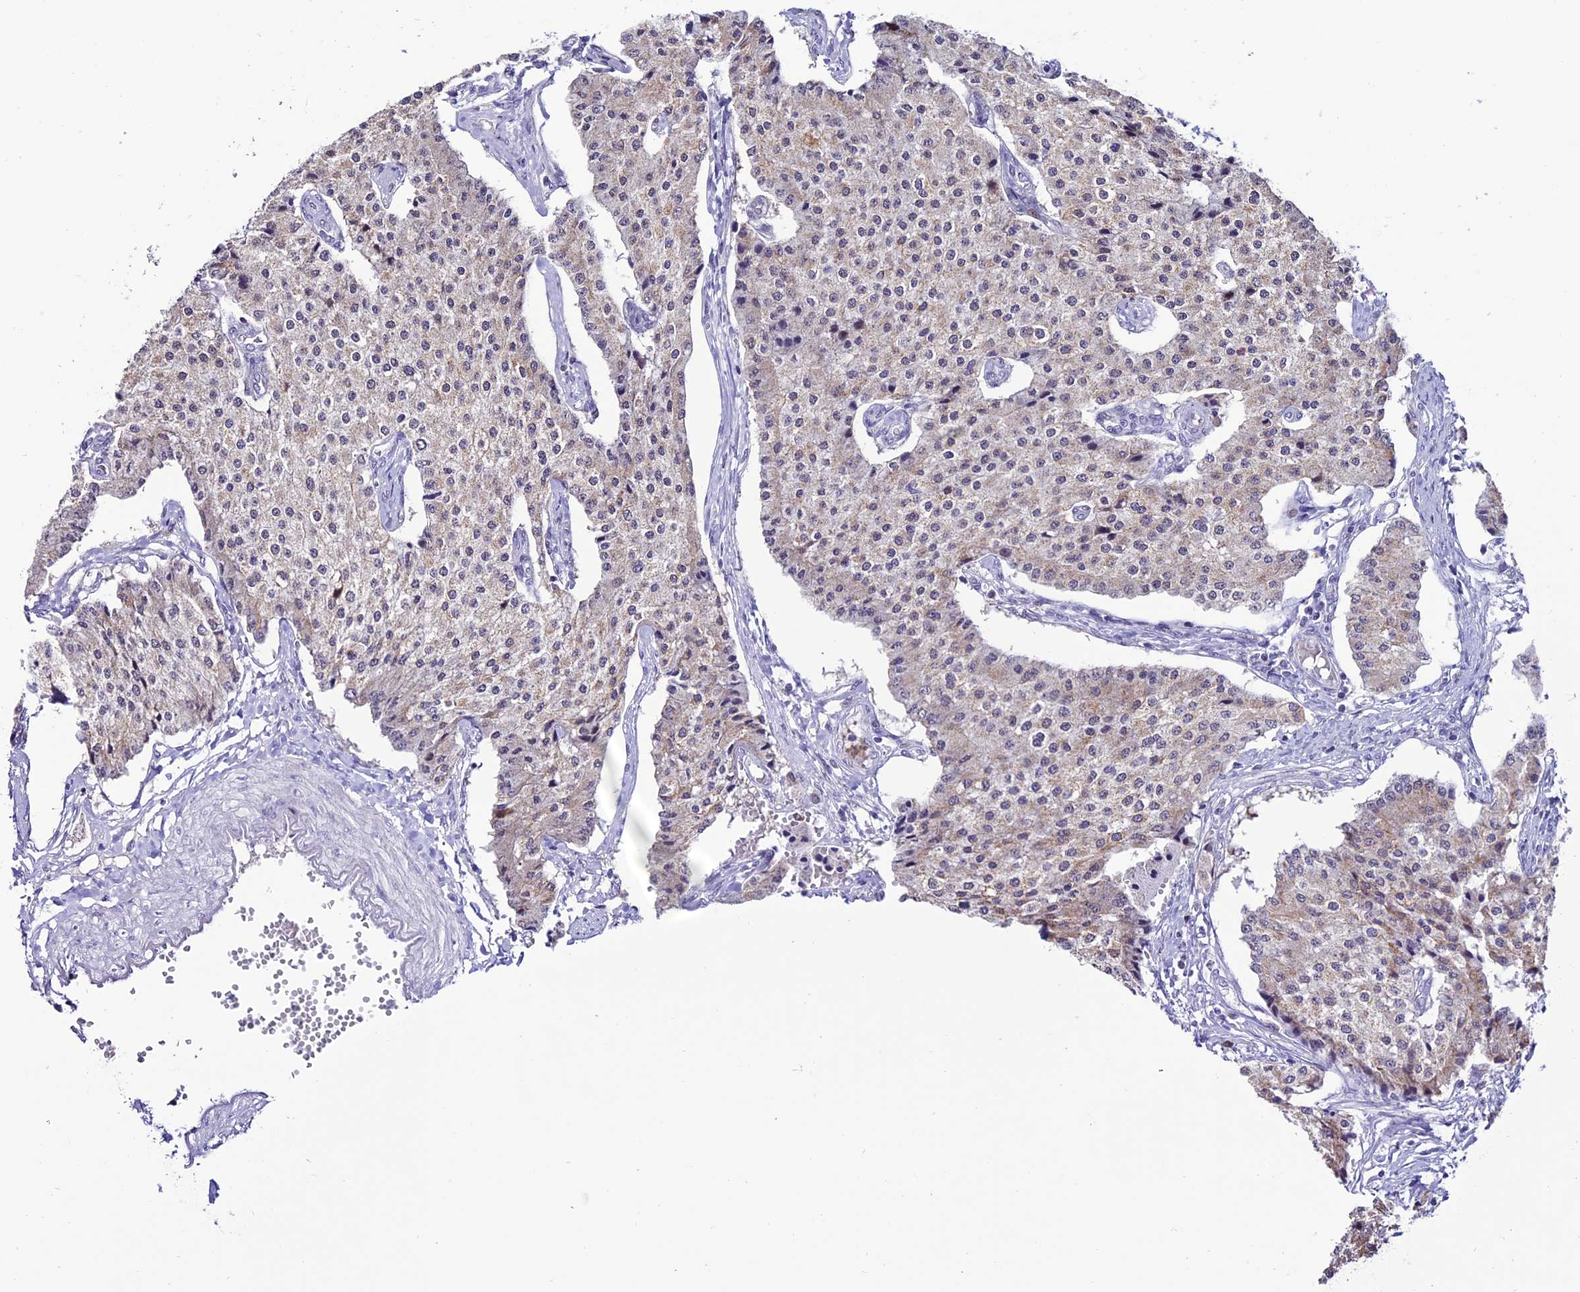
{"staining": {"intensity": "weak", "quantity": "25%-75%", "location": "cytoplasmic/membranous"}, "tissue": "carcinoid", "cell_type": "Tumor cells", "image_type": "cancer", "snomed": [{"axis": "morphology", "description": "Carcinoid, malignant, NOS"}, {"axis": "topography", "description": "Colon"}], "caption": "Approximately 25%-75% of tumor cells in malignant carcinoid reveal weak cytoplasmic/membranous protein staining as visualized by brown immunohistochemical staining.", "gene": "SLC10A1", "patient": {"sex": "female", "age": 52}}